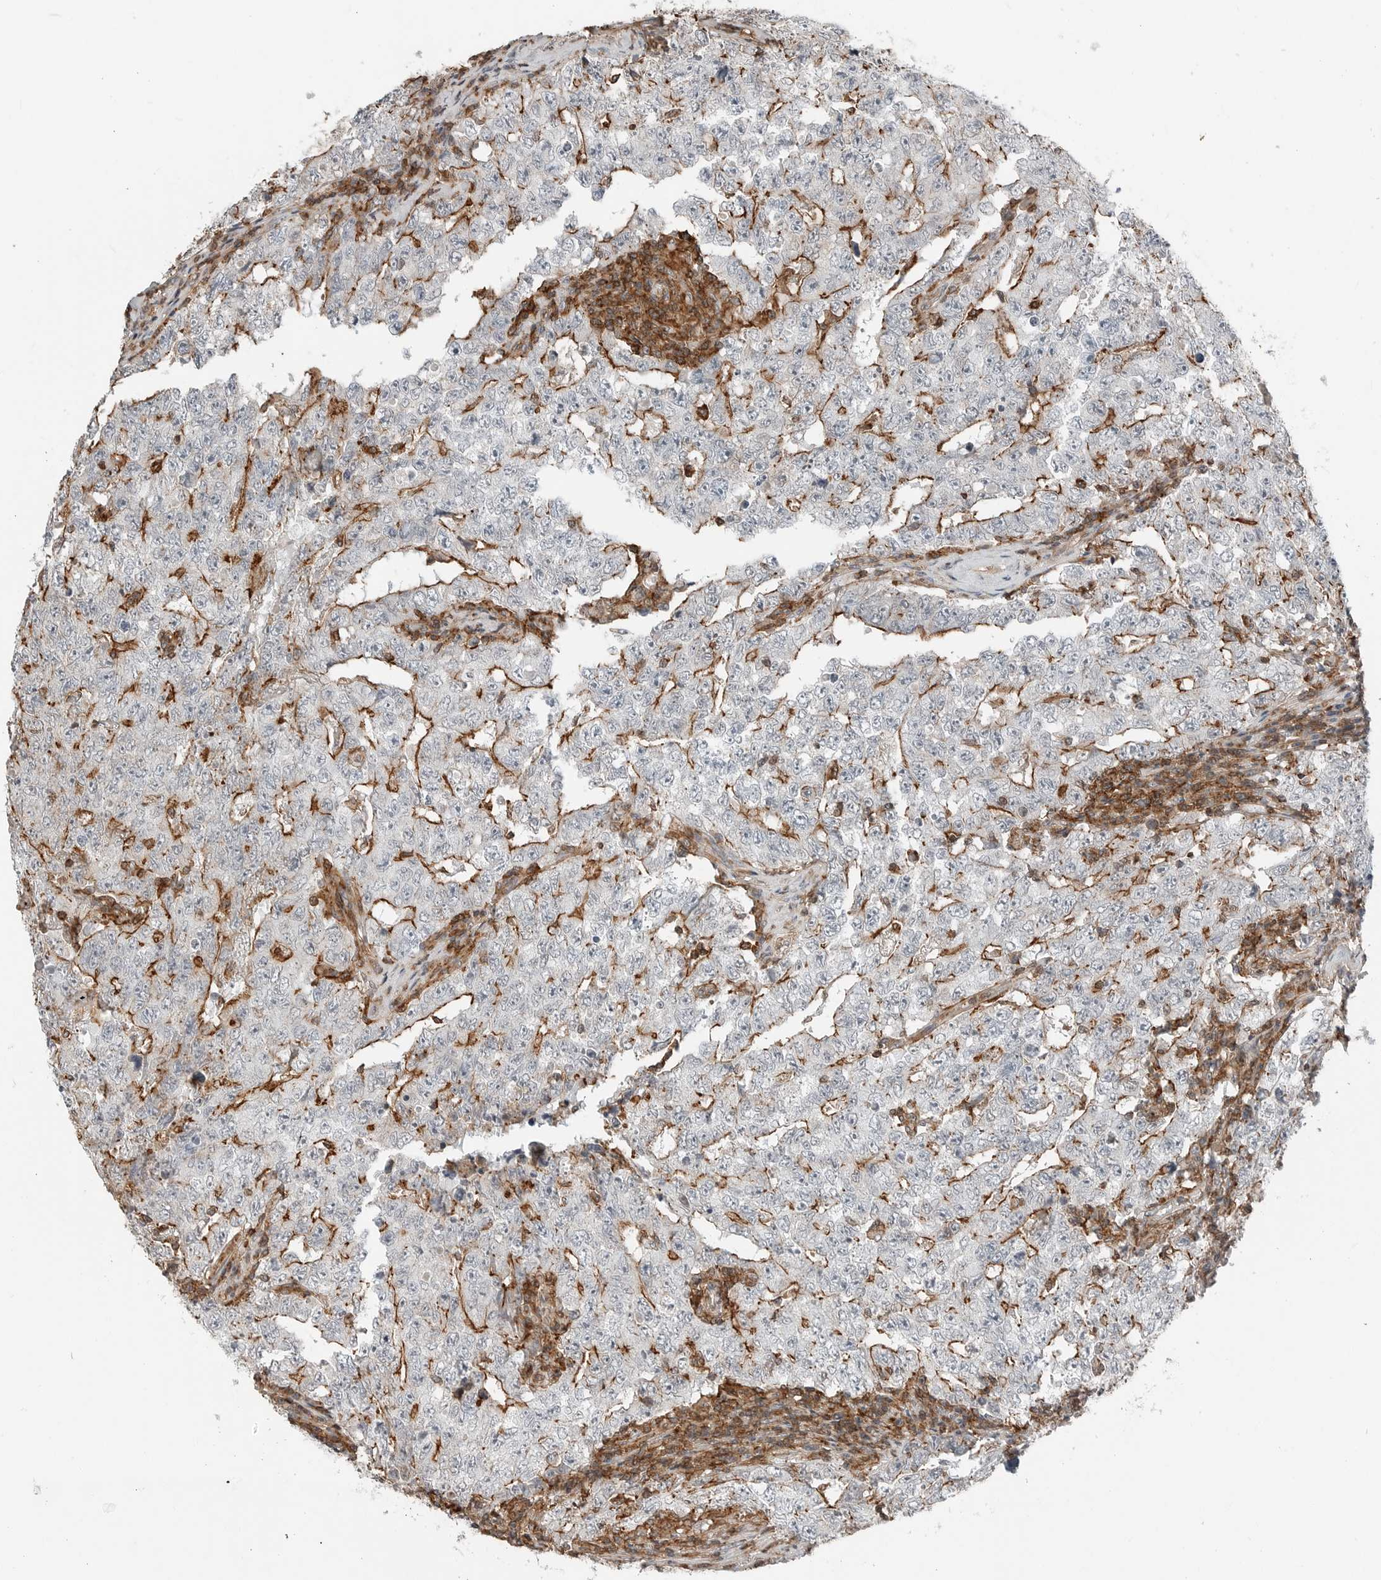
{"staining": {"intensity": "moderate", "quantity": "25%-75%", "location": "cytoplasmic/membranous"}, "tissue": "testis cancer", "cell_type": "Tumor cells", "image_type": "cancer", "snomed": [{"axis": "morphology", "description": "Carcinoma, Embryonal, NOS"}, {"axis": "topography", "description": "Testis"}], "caption": "An image showing moderate cytoplasmic/membranous positivity in approximately 25%-75% of tumor cells in testis cancer (embryonal carcinoma), as visualized by brown immunohistochemical staining.", "gene": "LEFTY2", "patient": {"sex": "male", "age": 26}}